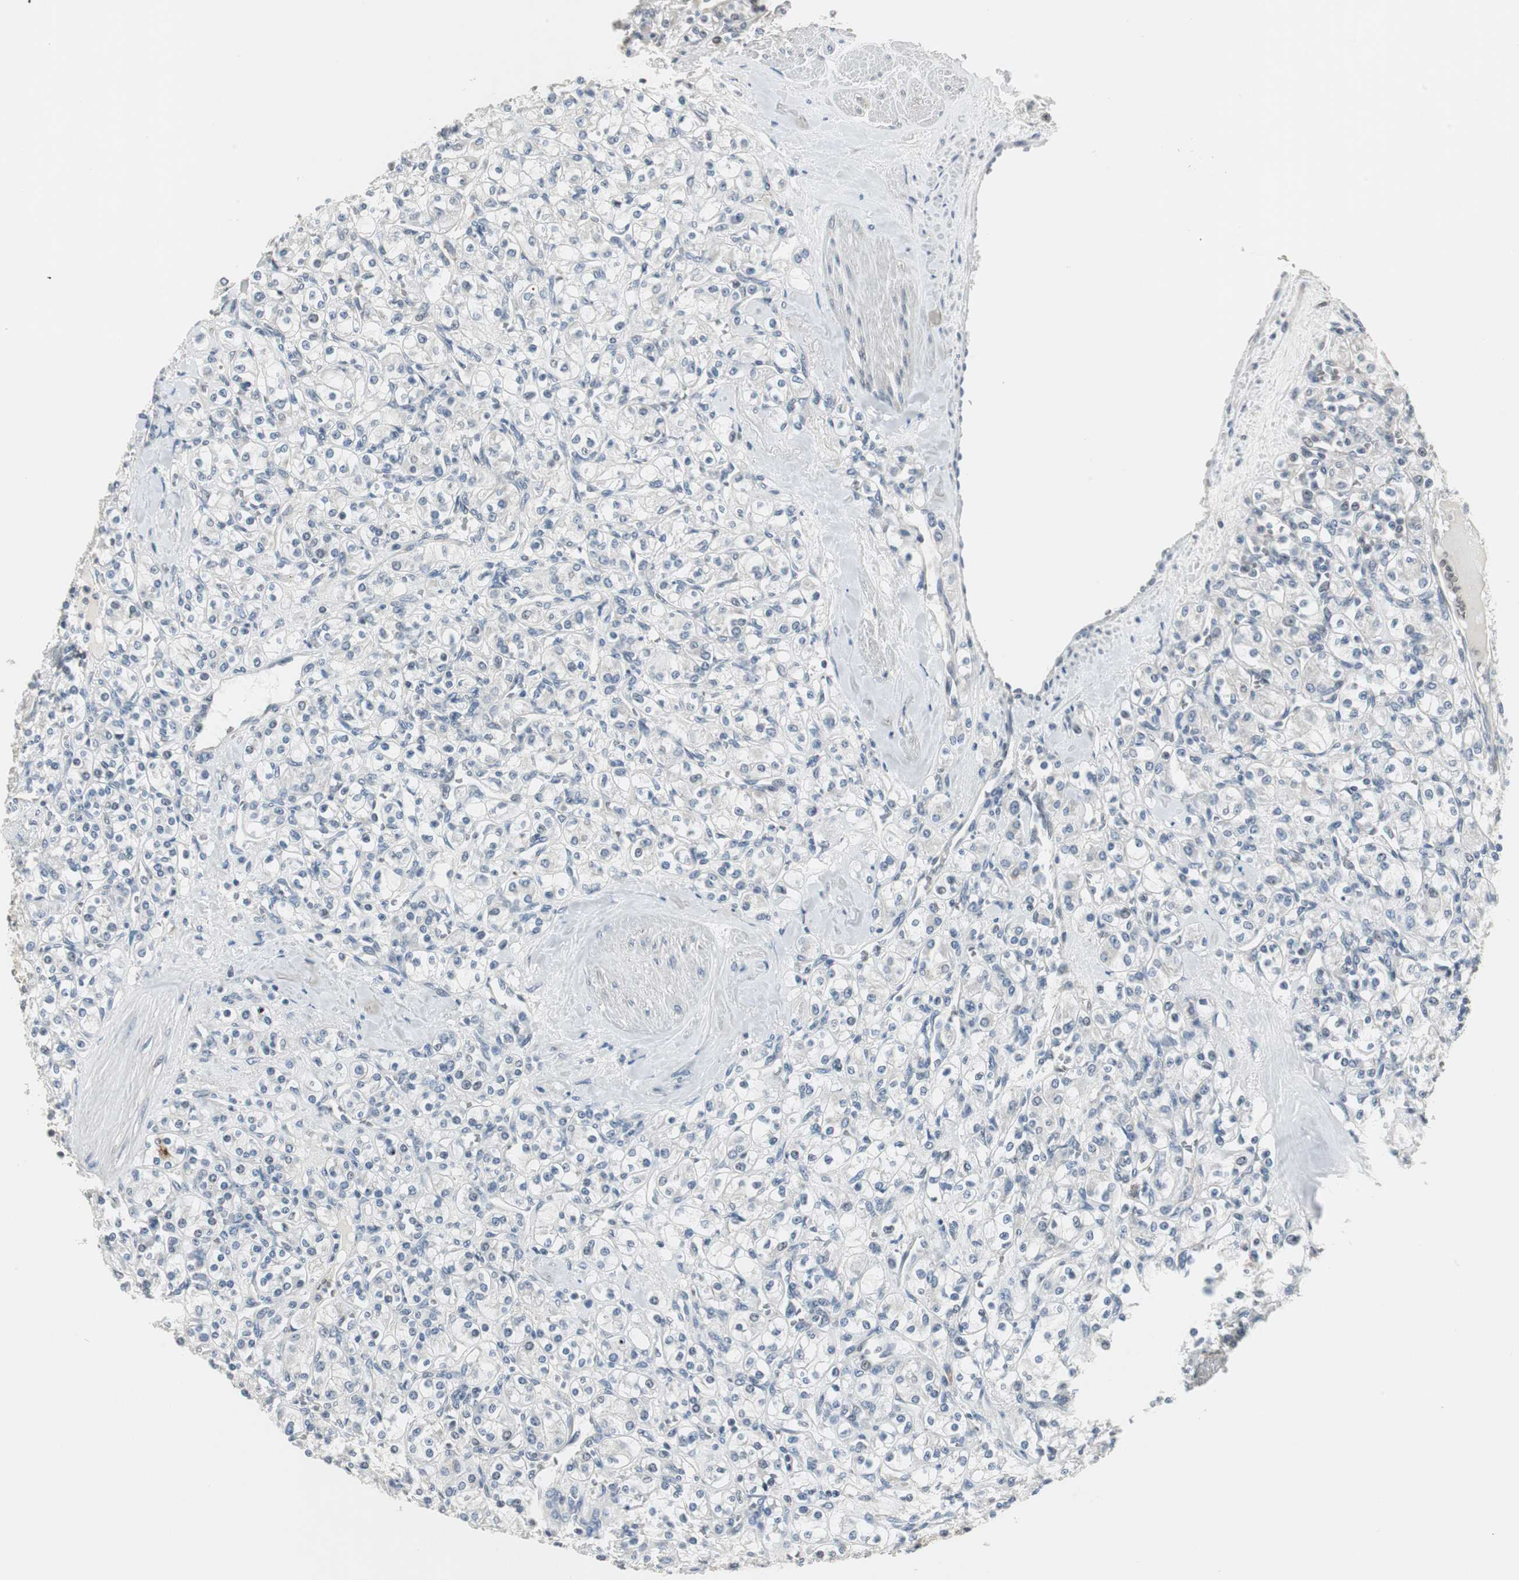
{"staining": {"intensity": "negative", "quantity": "none", "location": "none"}, "tissue": "renal cancer", "cell_type": "Tumor cells", "image_type": "cancer", "snomed": [{"axis": "morphology", "description": "Adenocarcinoma, NOS"}, {"axis": "topography", "description": "Kidney"}], "caption": "This is an IHC micrograph of human renal adenocarcinoma. There is no staining in tumor cells.", "gene": "CCT5", "patient": {"sex": "male", "age": 77}}